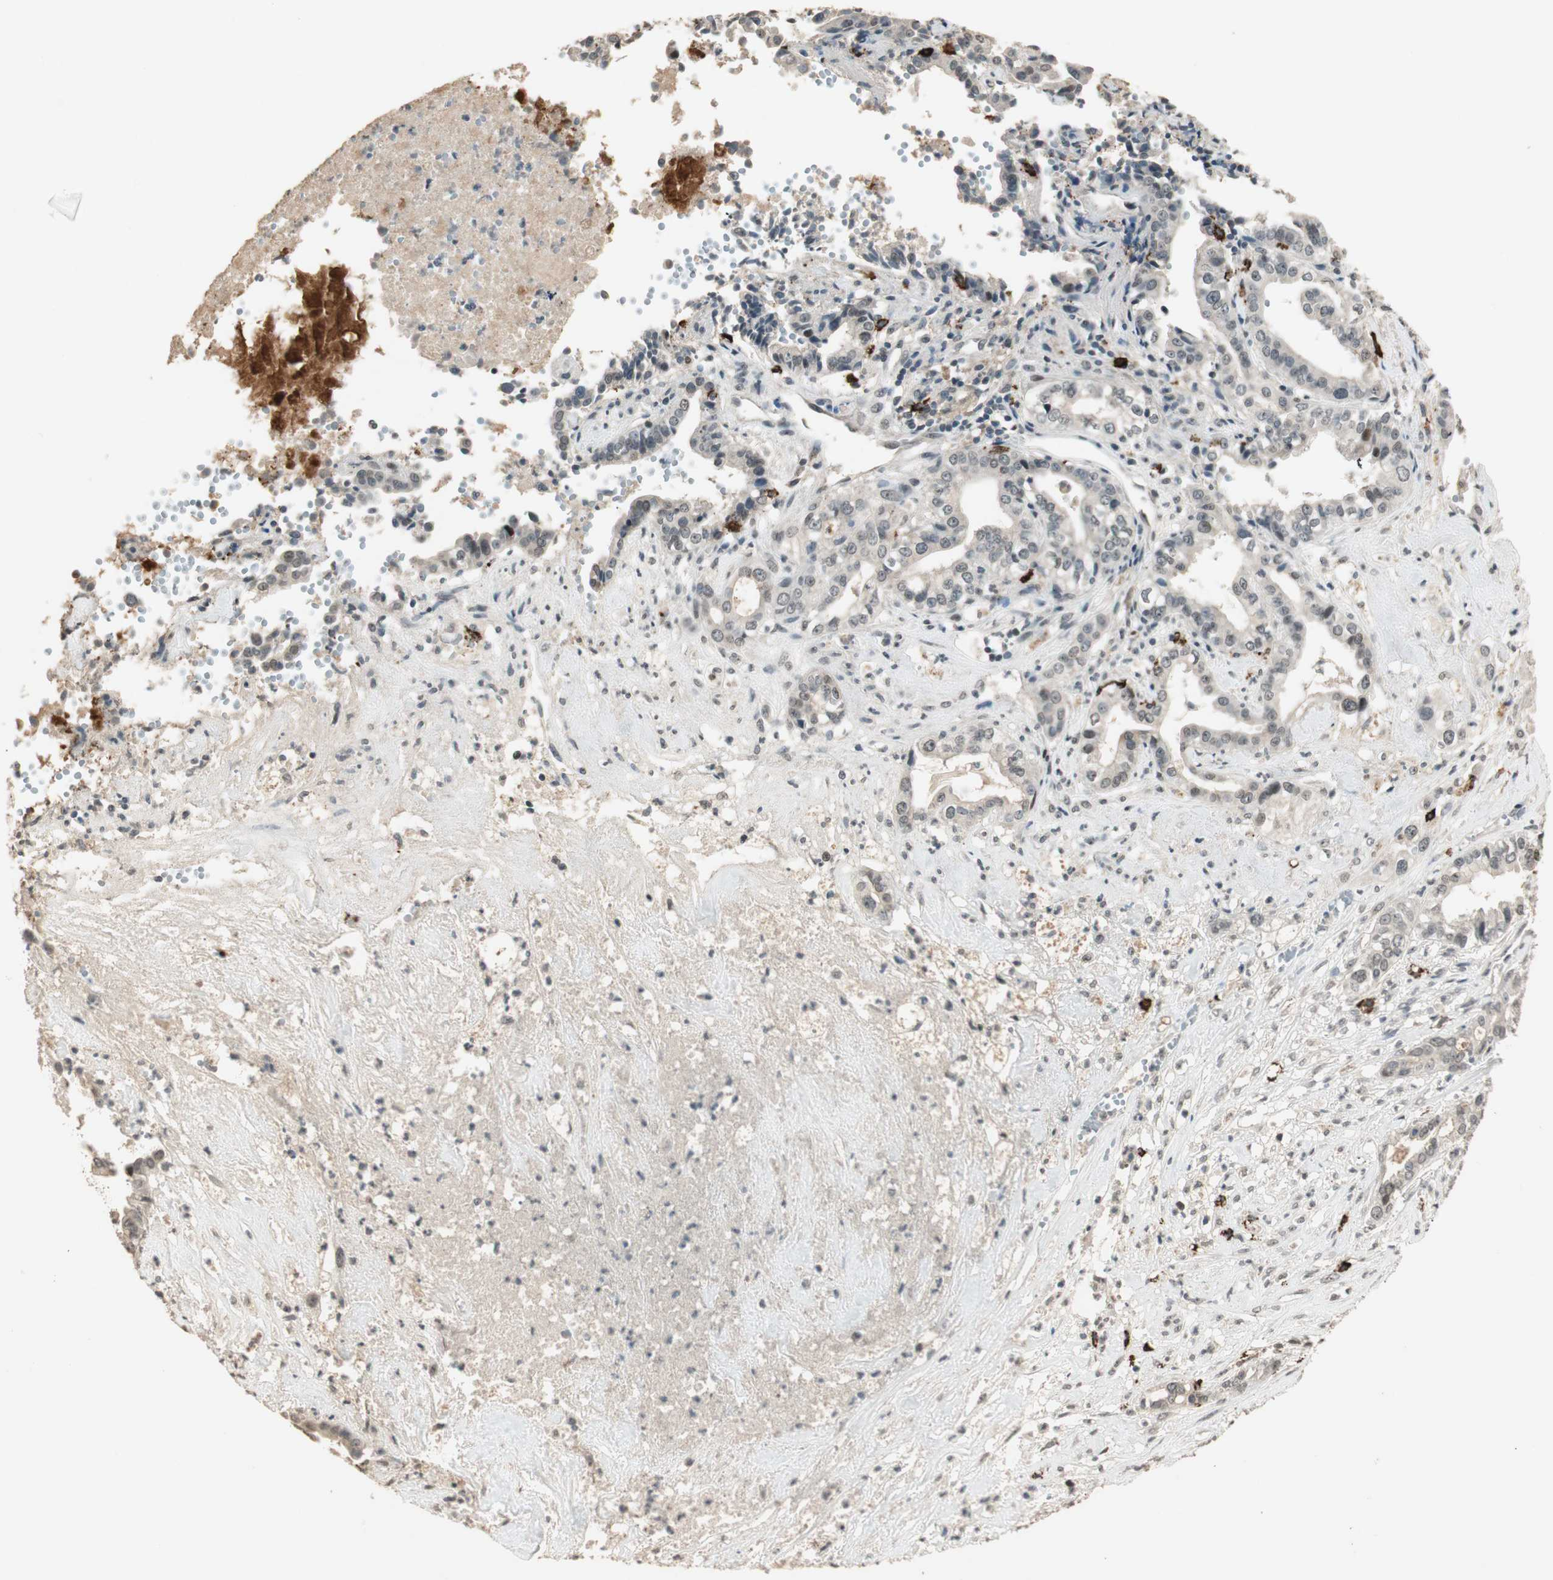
{"staining": {"intensity": "weak", "quantity": "25%-75%", "location": "nuclear"}, "tissue": "liver cancer", "cell_type": "Tumor cells", "image_type": "cancer", "snomed": [{"axis": "morphology", "description": "Cholangiocarcinoma"}, {"axis": "topography", "description": "Liver"}], "caption": "Immunohistochemistry (DAB) staining of human liver cholangiocarcinoma displays weak nuclear protein expression in about 25%-75% of tumor cells.", "gene": "ETV4", "patient": {"sex": "female", "age": 61}}